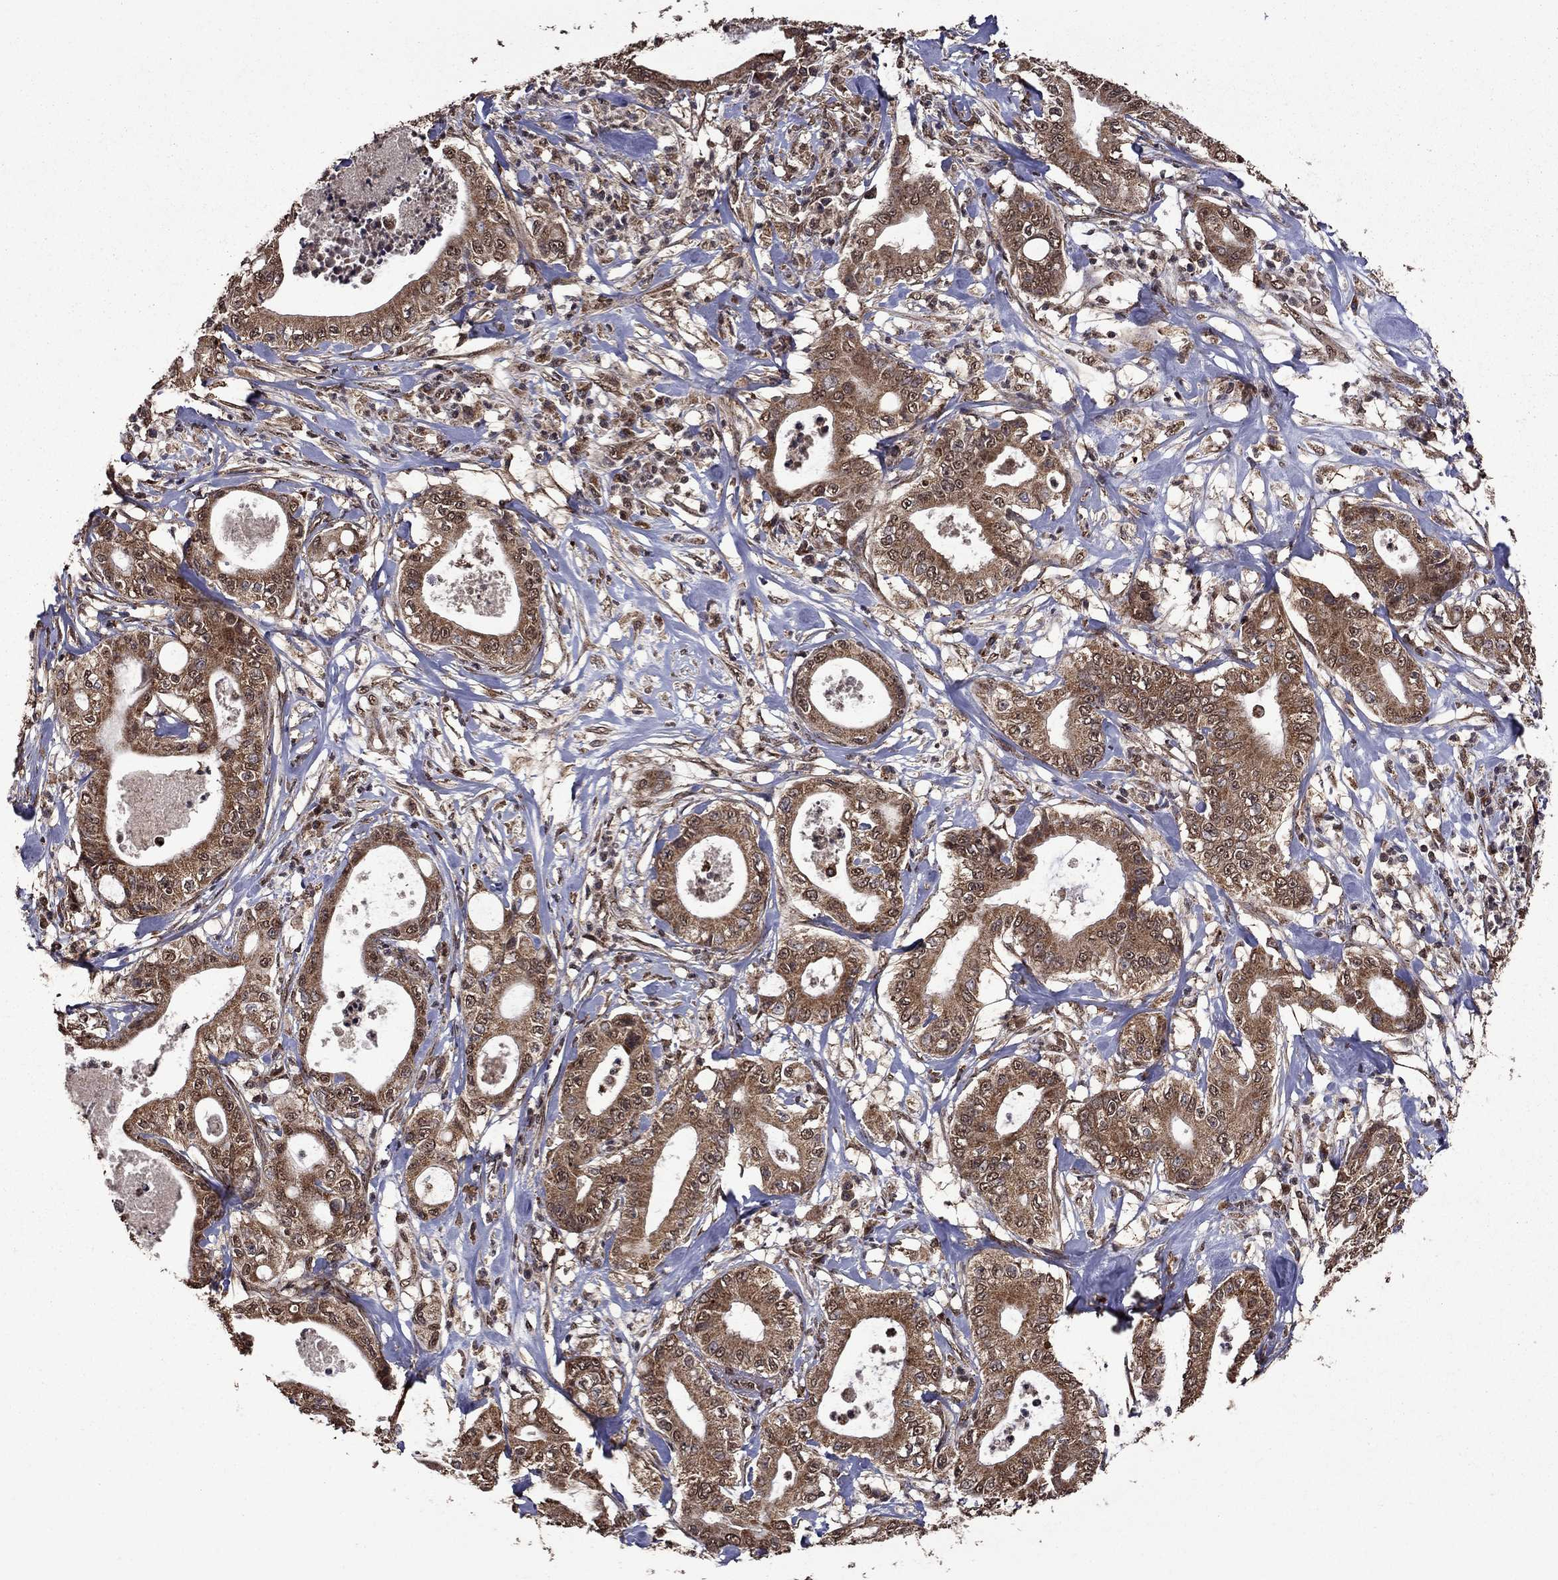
{"staining": {"intensity": "moderate", "quantity": ">75%", "location": "cytoplasmic/membranous,nuclear"}, "tissue": "pancreatic cancer", "cell_type": "Tumor cells", "image_type": "cancer", "snomed": [{"axis": "morphology", "description": "Adenocarcinoma, NOS"}, {"axis": "topography", "description": "Pancreas"}], "caption": "IHC (DAB) staining of pancreatic cancer reveals moderate cytoplasmic/membranous and nuclear protein expression in about >75% of tumor cells.", "gene": "ITM2B", "patient": {"sex": "male", "age": 71}}